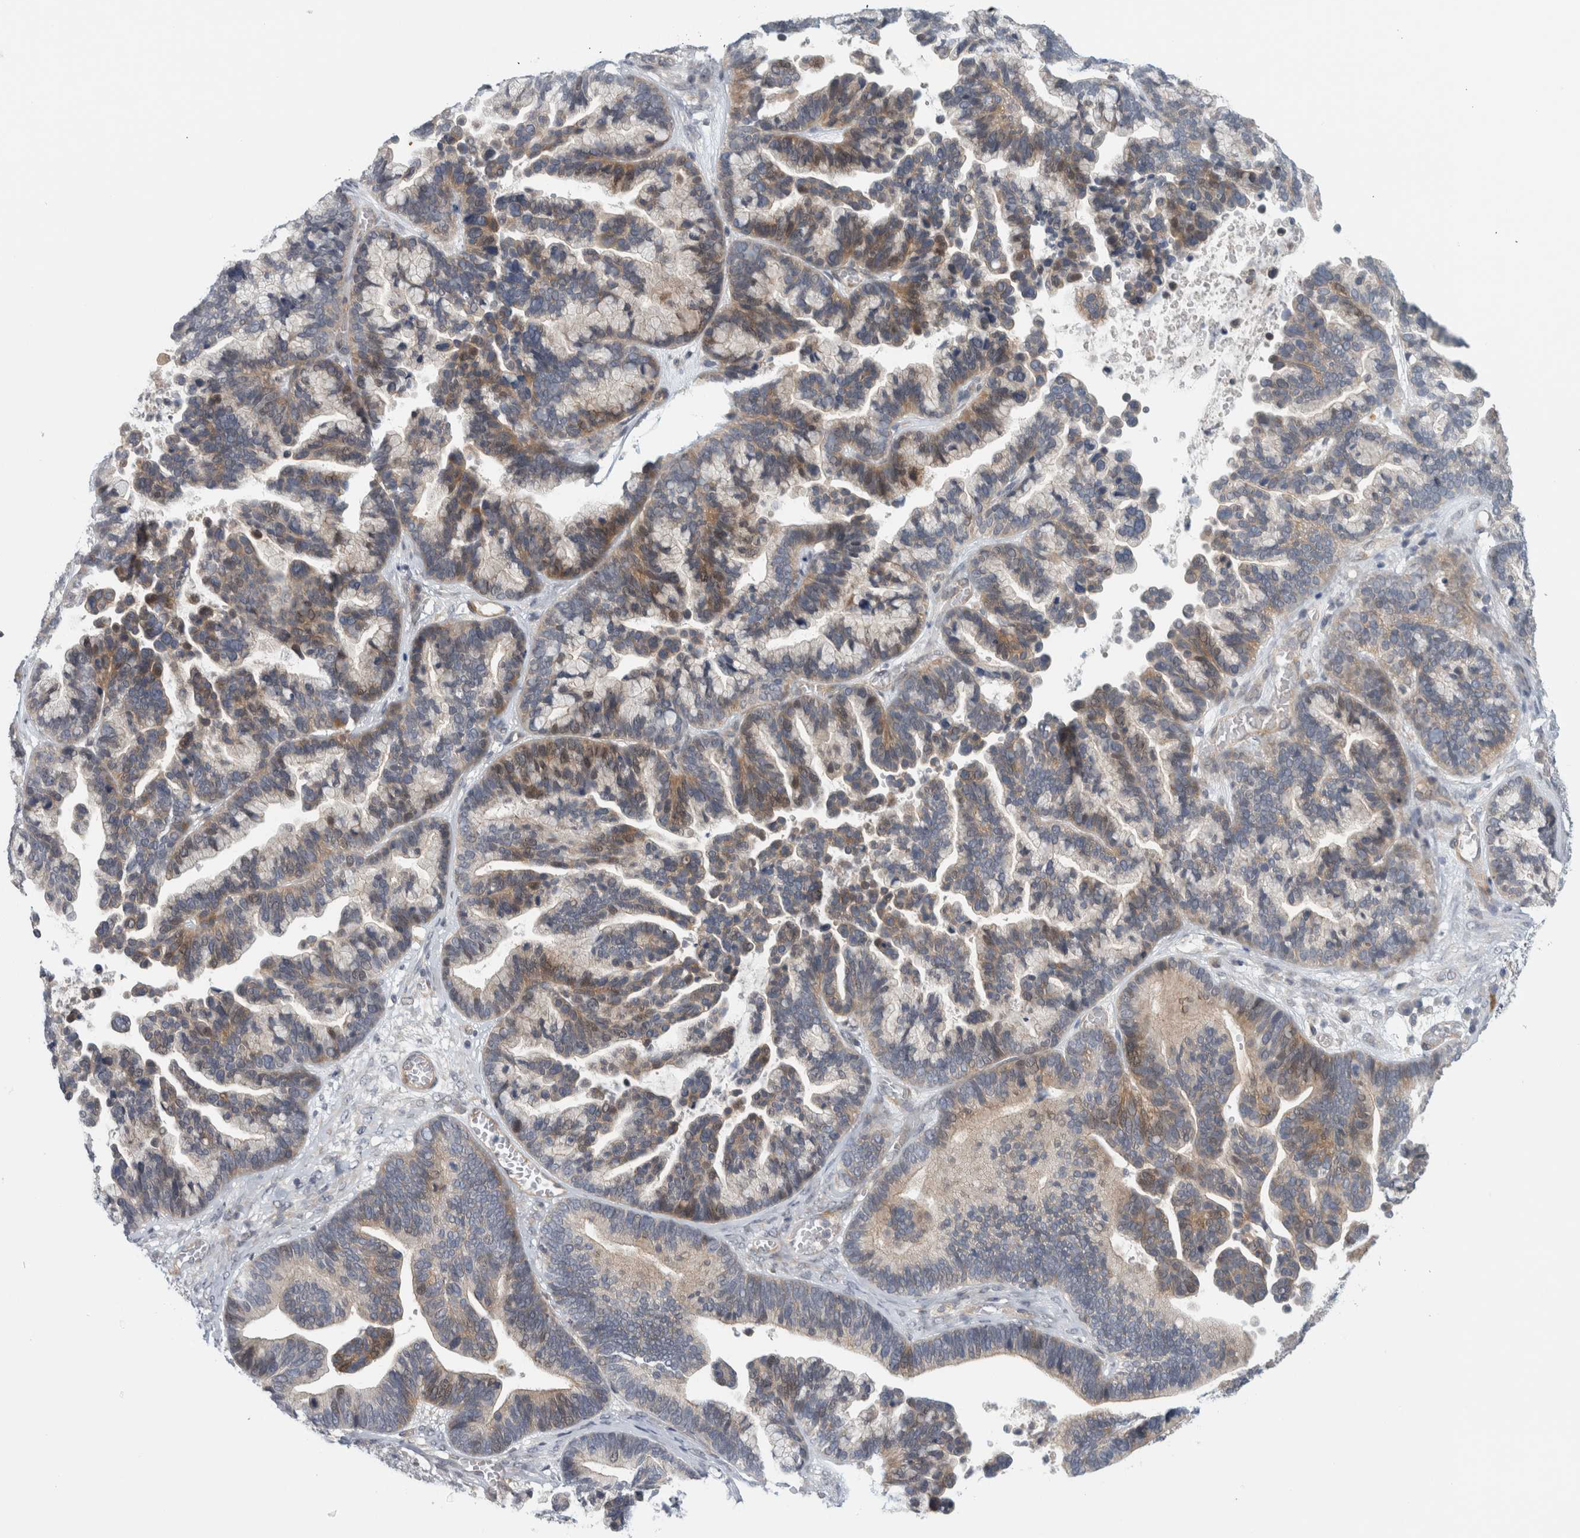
{"staining": {"intensity": "weak", "quantity": "25%-75%", "location": "cytoplasmic/membranous"}, "tissue": "ovarian cancer", "cell_type": "Tumor cells", "image_type": "cancer", "snomed": [{"axis": "morphology", "description": "Cystadenocarcinoma, serous, NOS"}, {"axis": "topography", "description": "Ovary"}], "caption": "Immunohistochemistry of serous cystadenocarcinoma (ovarian) demonstrates low levels of weak cytoplasmic/membranous staining in approximately 25%-75% of tumor cells.", "gene": "ZNF804B", "patient": {"sex": "female", "age": 56}}